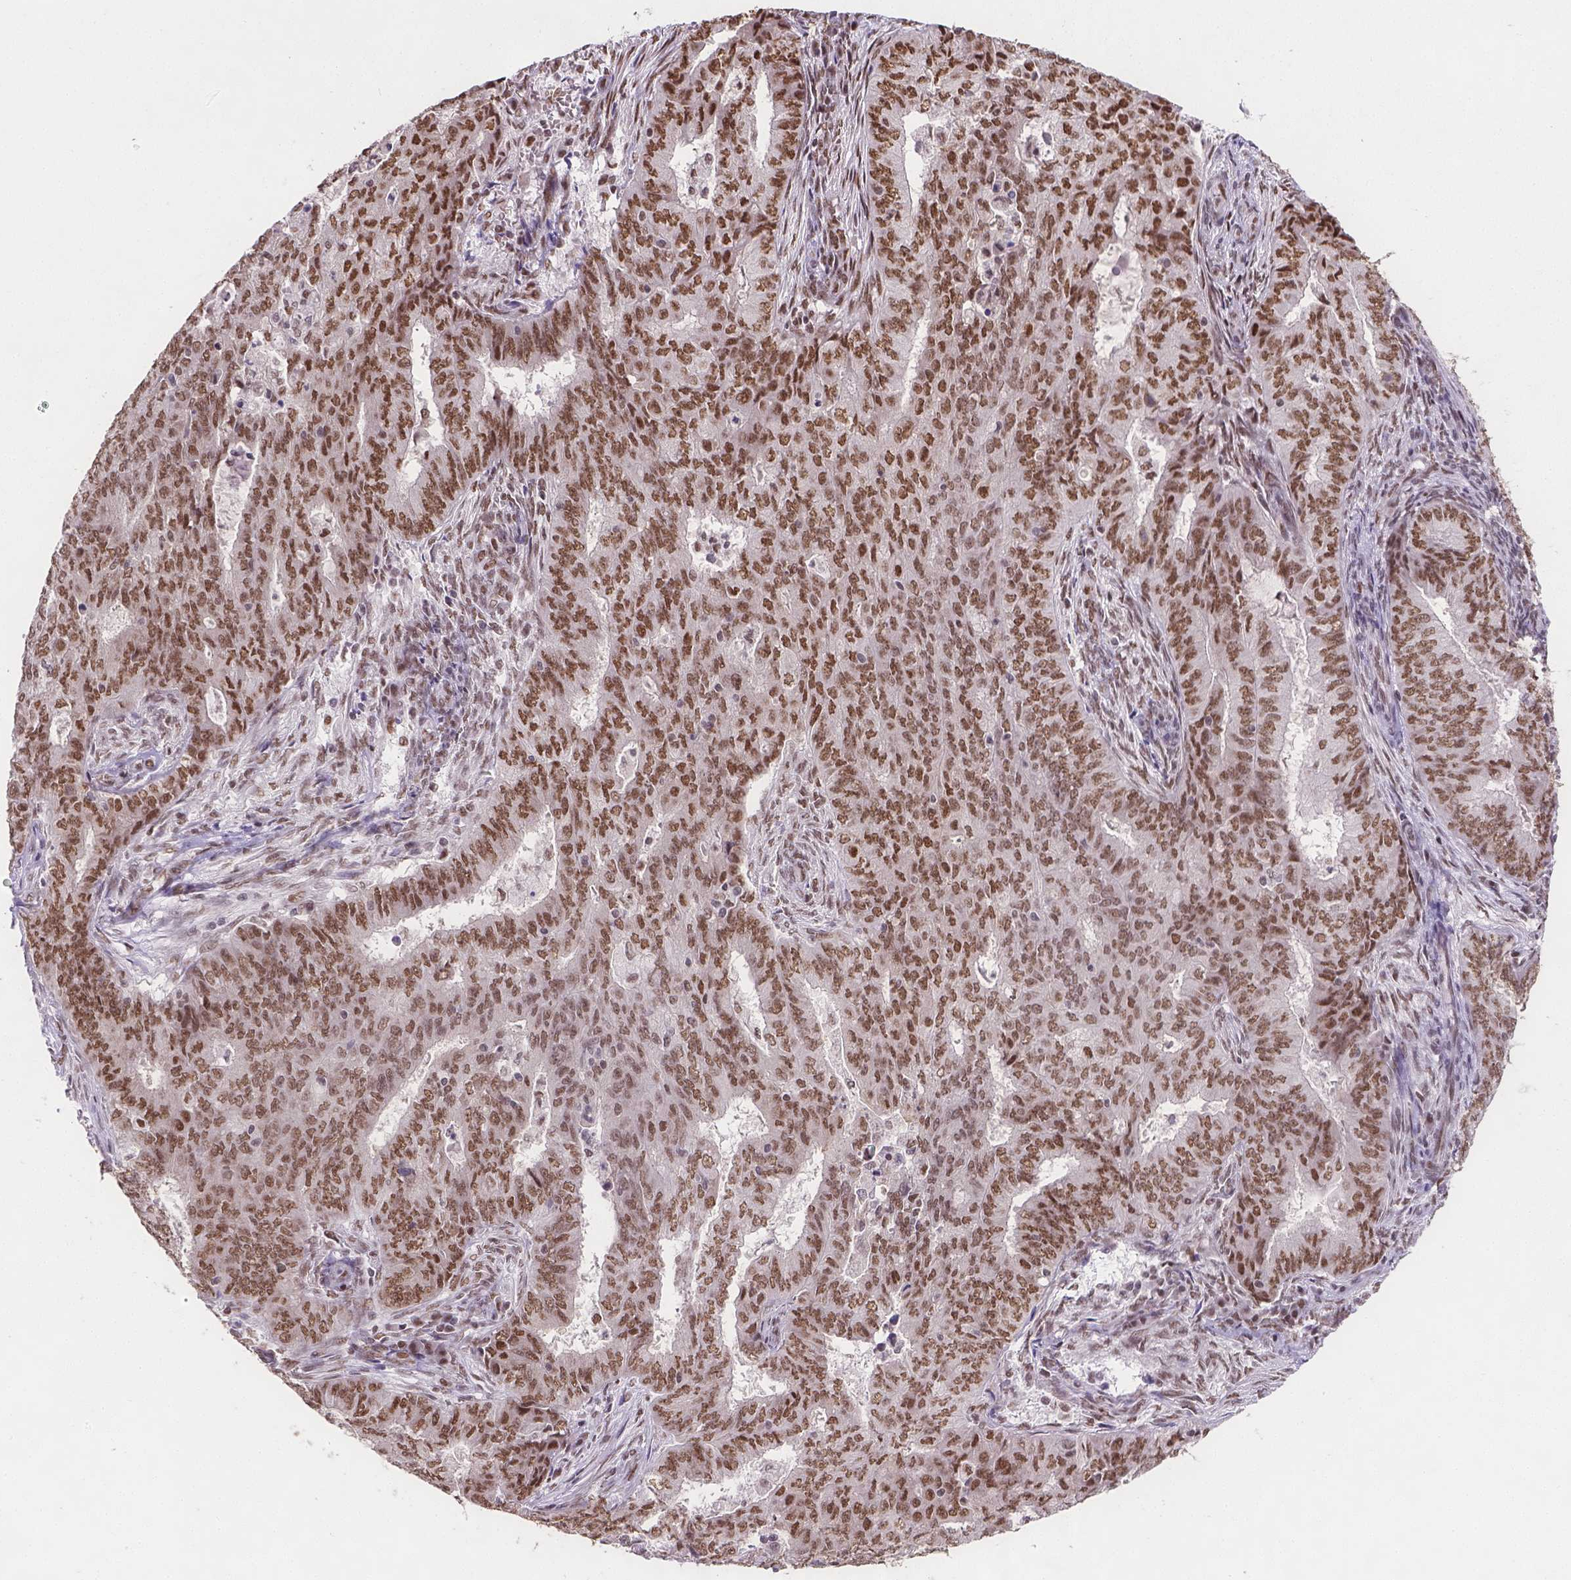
{"staining": {"intensity": "moderate", "quantity": "25%-75%", "location": "nuclear"}, "tissue": "endometrial cancer", "cell_type": "Tumor cells", "image_type": "cancer", "snomed": [{"axis": "morphology", "description": "Adenocarcinoma, NOS"}, {"axis": "topography", "description": "Endometrium"}], "caption": "Immunohistochemistry (IHC) (DAB) staining of human adenocarcinoma (endometrial) displays moderate nuclear protein positivity in approximately 25%-75% of tumor cells.", "gene": "FANCE", "patient": {"sex": "female", "age": 62}}